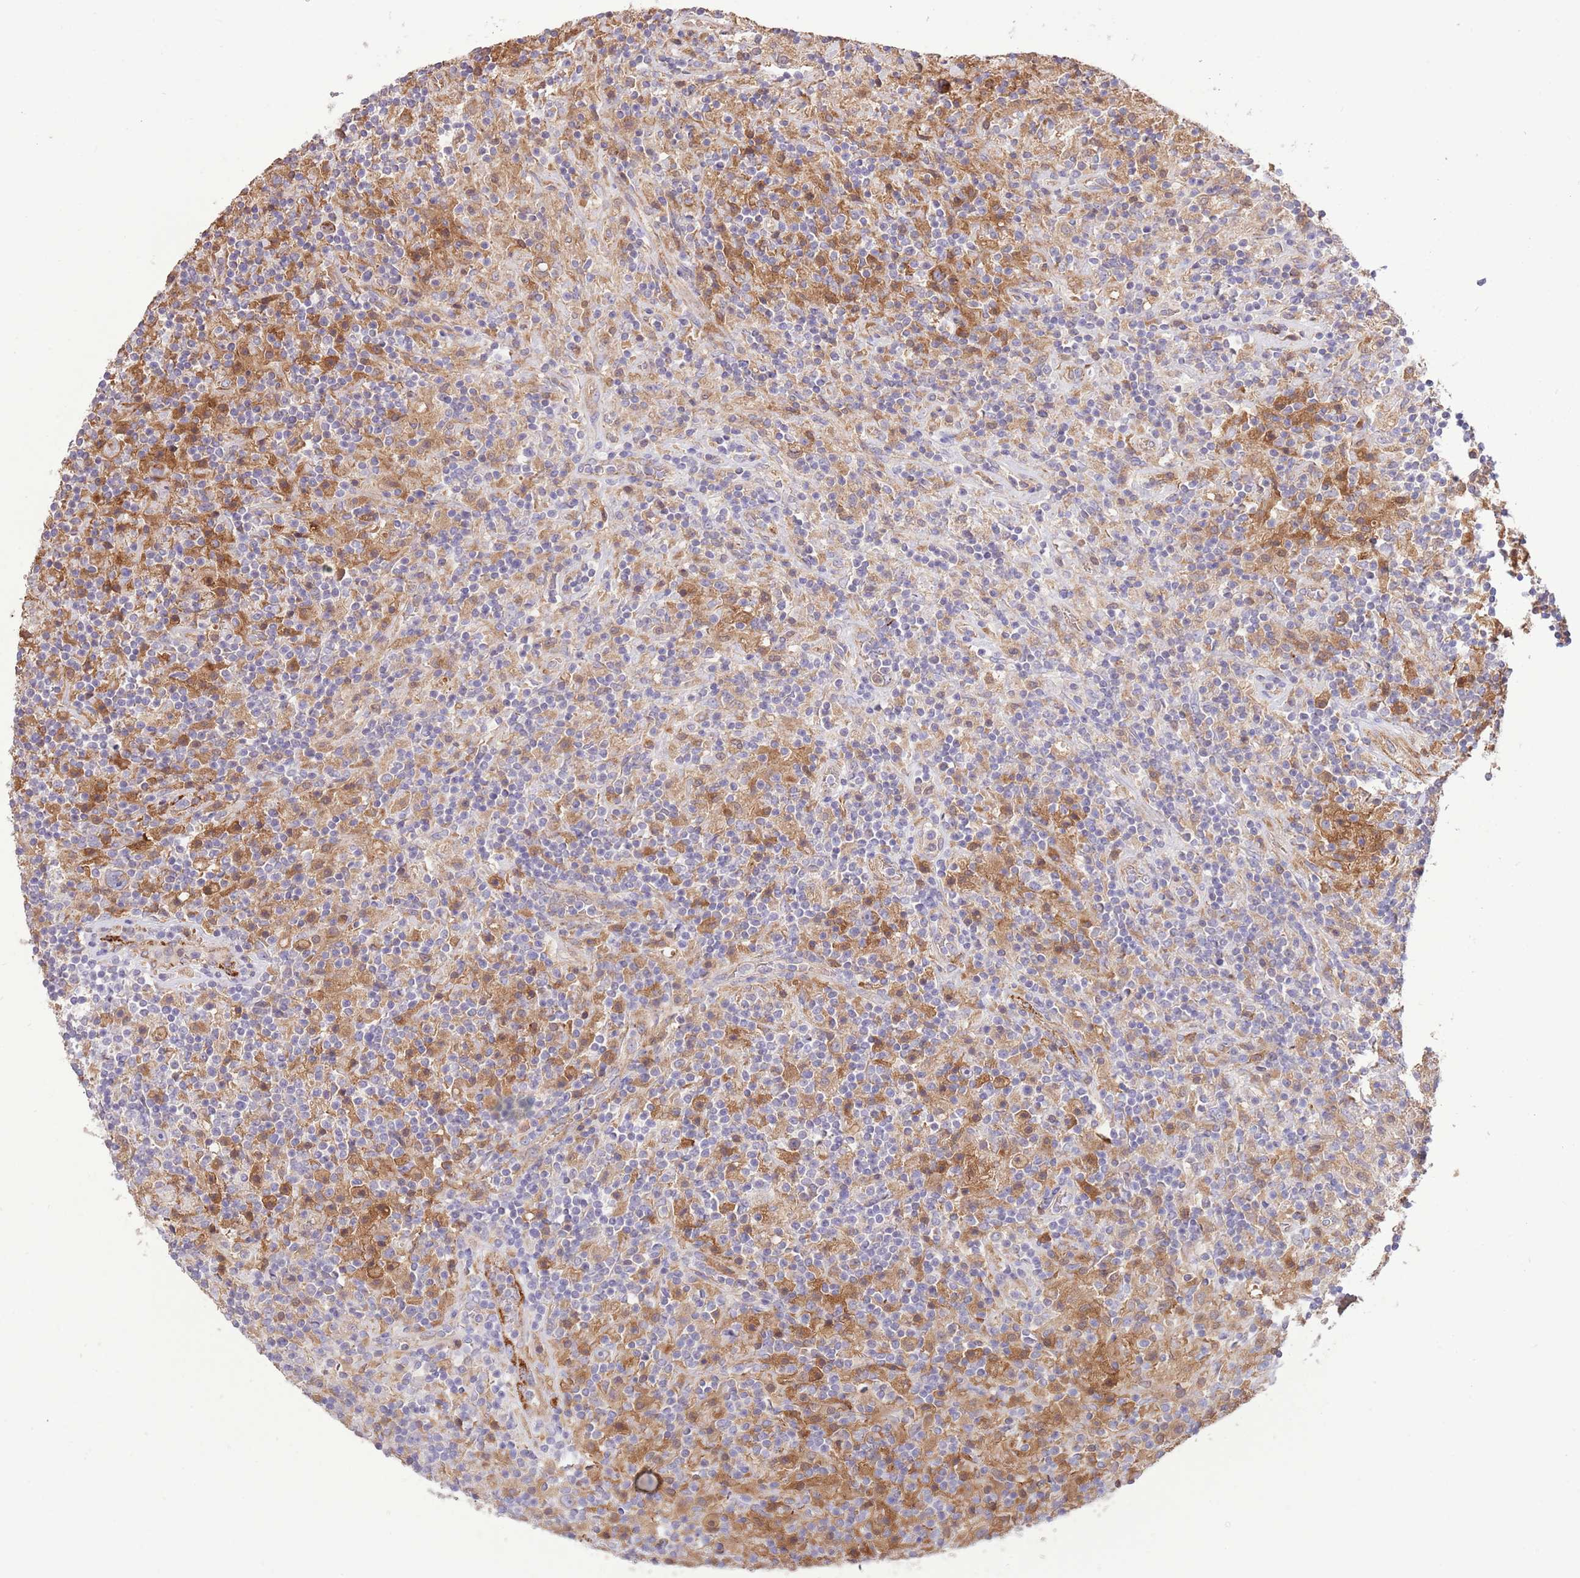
{"staining": {"intensity": "negative", "quantity": "none", "location": "none"}, "tissue": "lymphoma", "cell_type": "Tumor cells", "image_type": "cancer", "snomed": [{"axis": "morphology", "description": "Hodgkin's disease, NOS"}, {"axis": "topography", "description": "Lymph node"}], "caption": "Hodgkin's disease was stained to show a protein in brown. There is no significant staining in tumor cells. The staining is performed using DAB brown chromogen with nuclei counter-stained in using hematoxylin.", "gene": "DOCK6", "patient": {"sex": "male", "age": 70}}